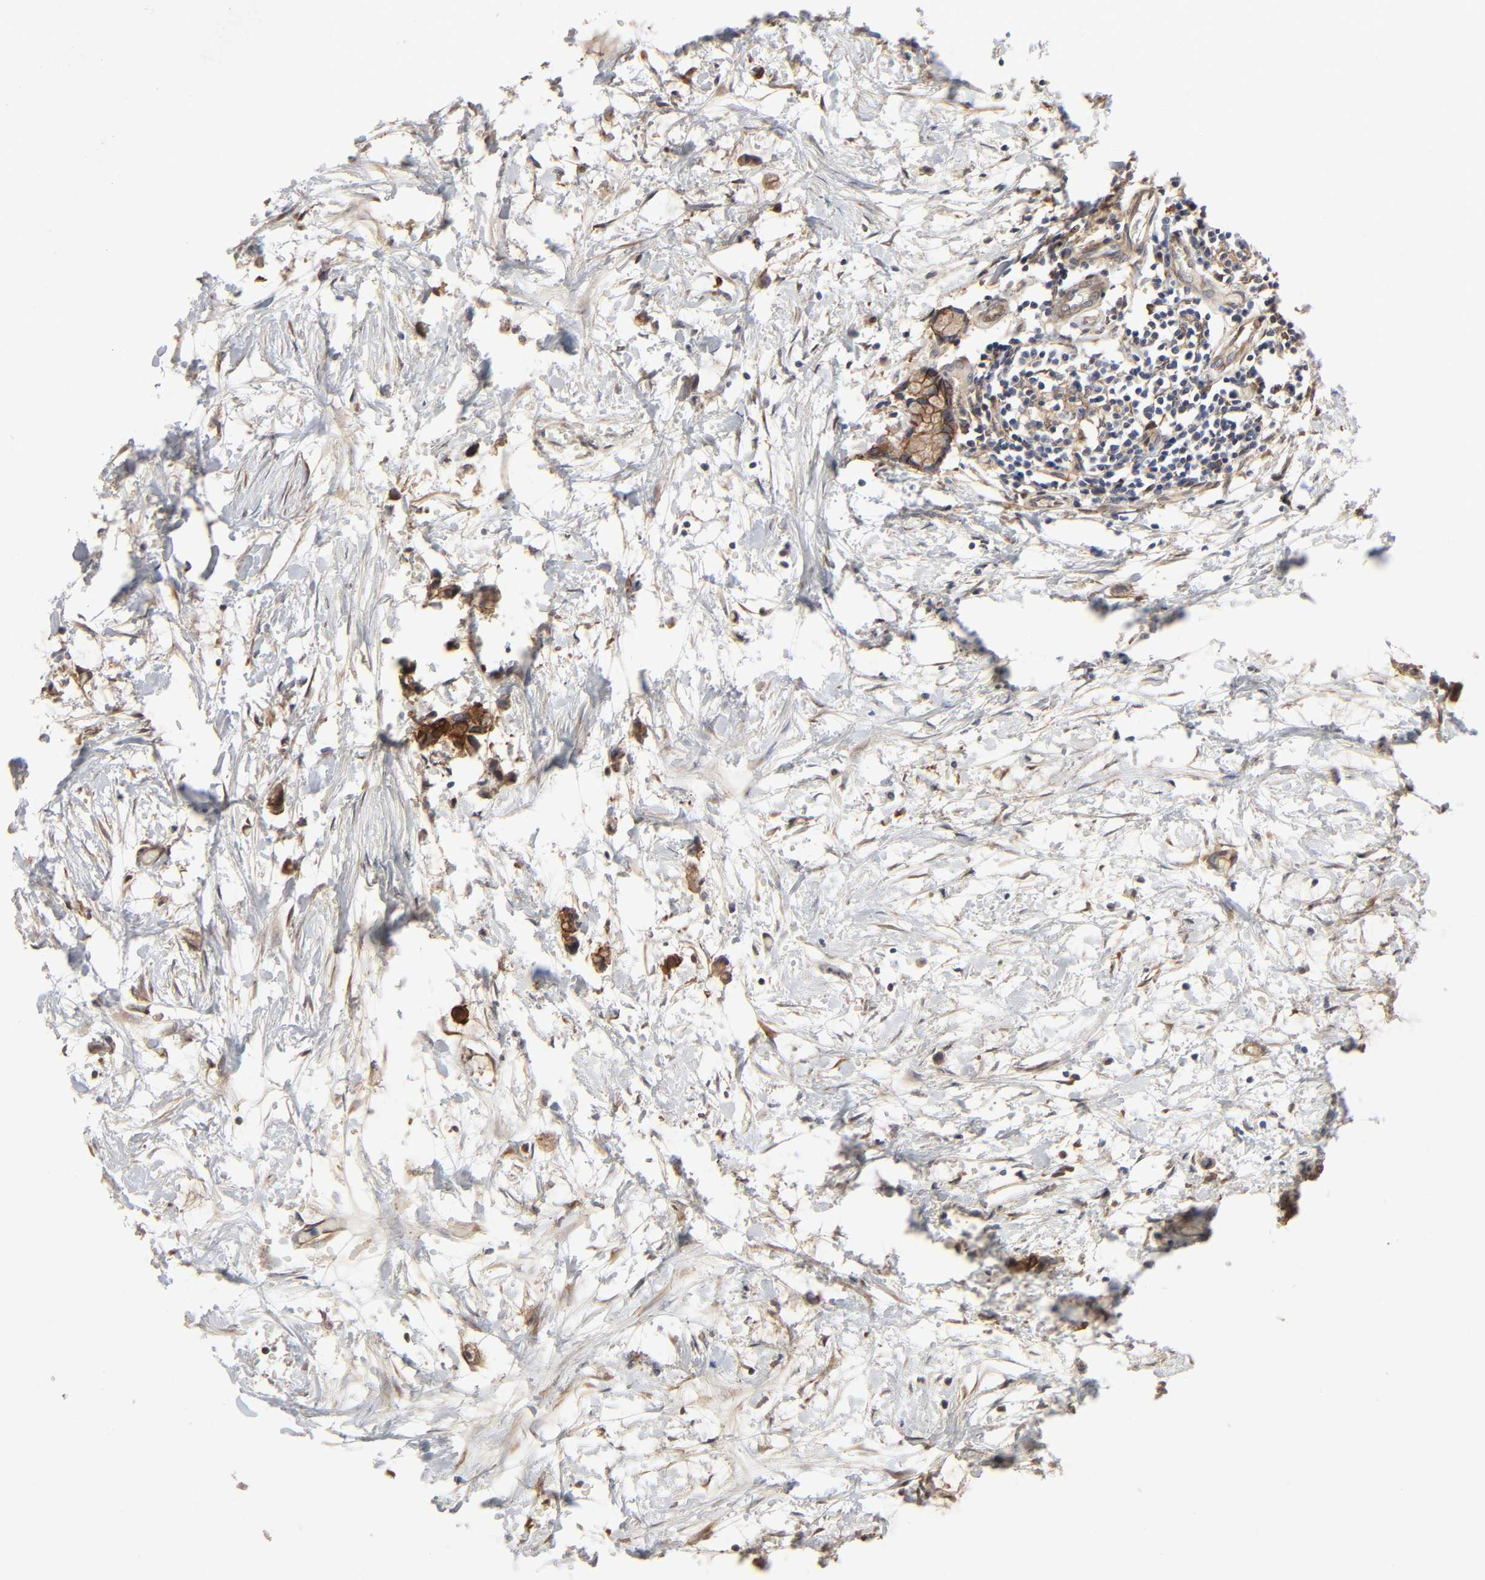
{"staining": {"intensity": "moderate", "quantity": ">75%", "location": "cytoplasmic/membranous"}, "tissue": "colorectal cancer", "cell_type": "Tumor cells", "image_type": "cancer", "snomed": [{"axis": "morphology", "description": "Normal tissue, NOS"}, {"axis": "morphology", "description": "Adenocarcinoma, NOS"}, {"axis": "topography", "description": "Colon"}, {"axis": "topography", "description": "Peripheral nerve tissue"}], "caption": "Protein staining by IHC reveals moderate cytoplasmic/membranous staining in approximately >75% of tumor cells in adenocarcinoma (colorectal). The staining was performed using DAB to visualize the protein expression in brown, while the nuclei were stained in blue with hematoxylin (Magnification: 20x).", "gene": "NDRG2", "patient": {"sex": "male", "age": 14}}